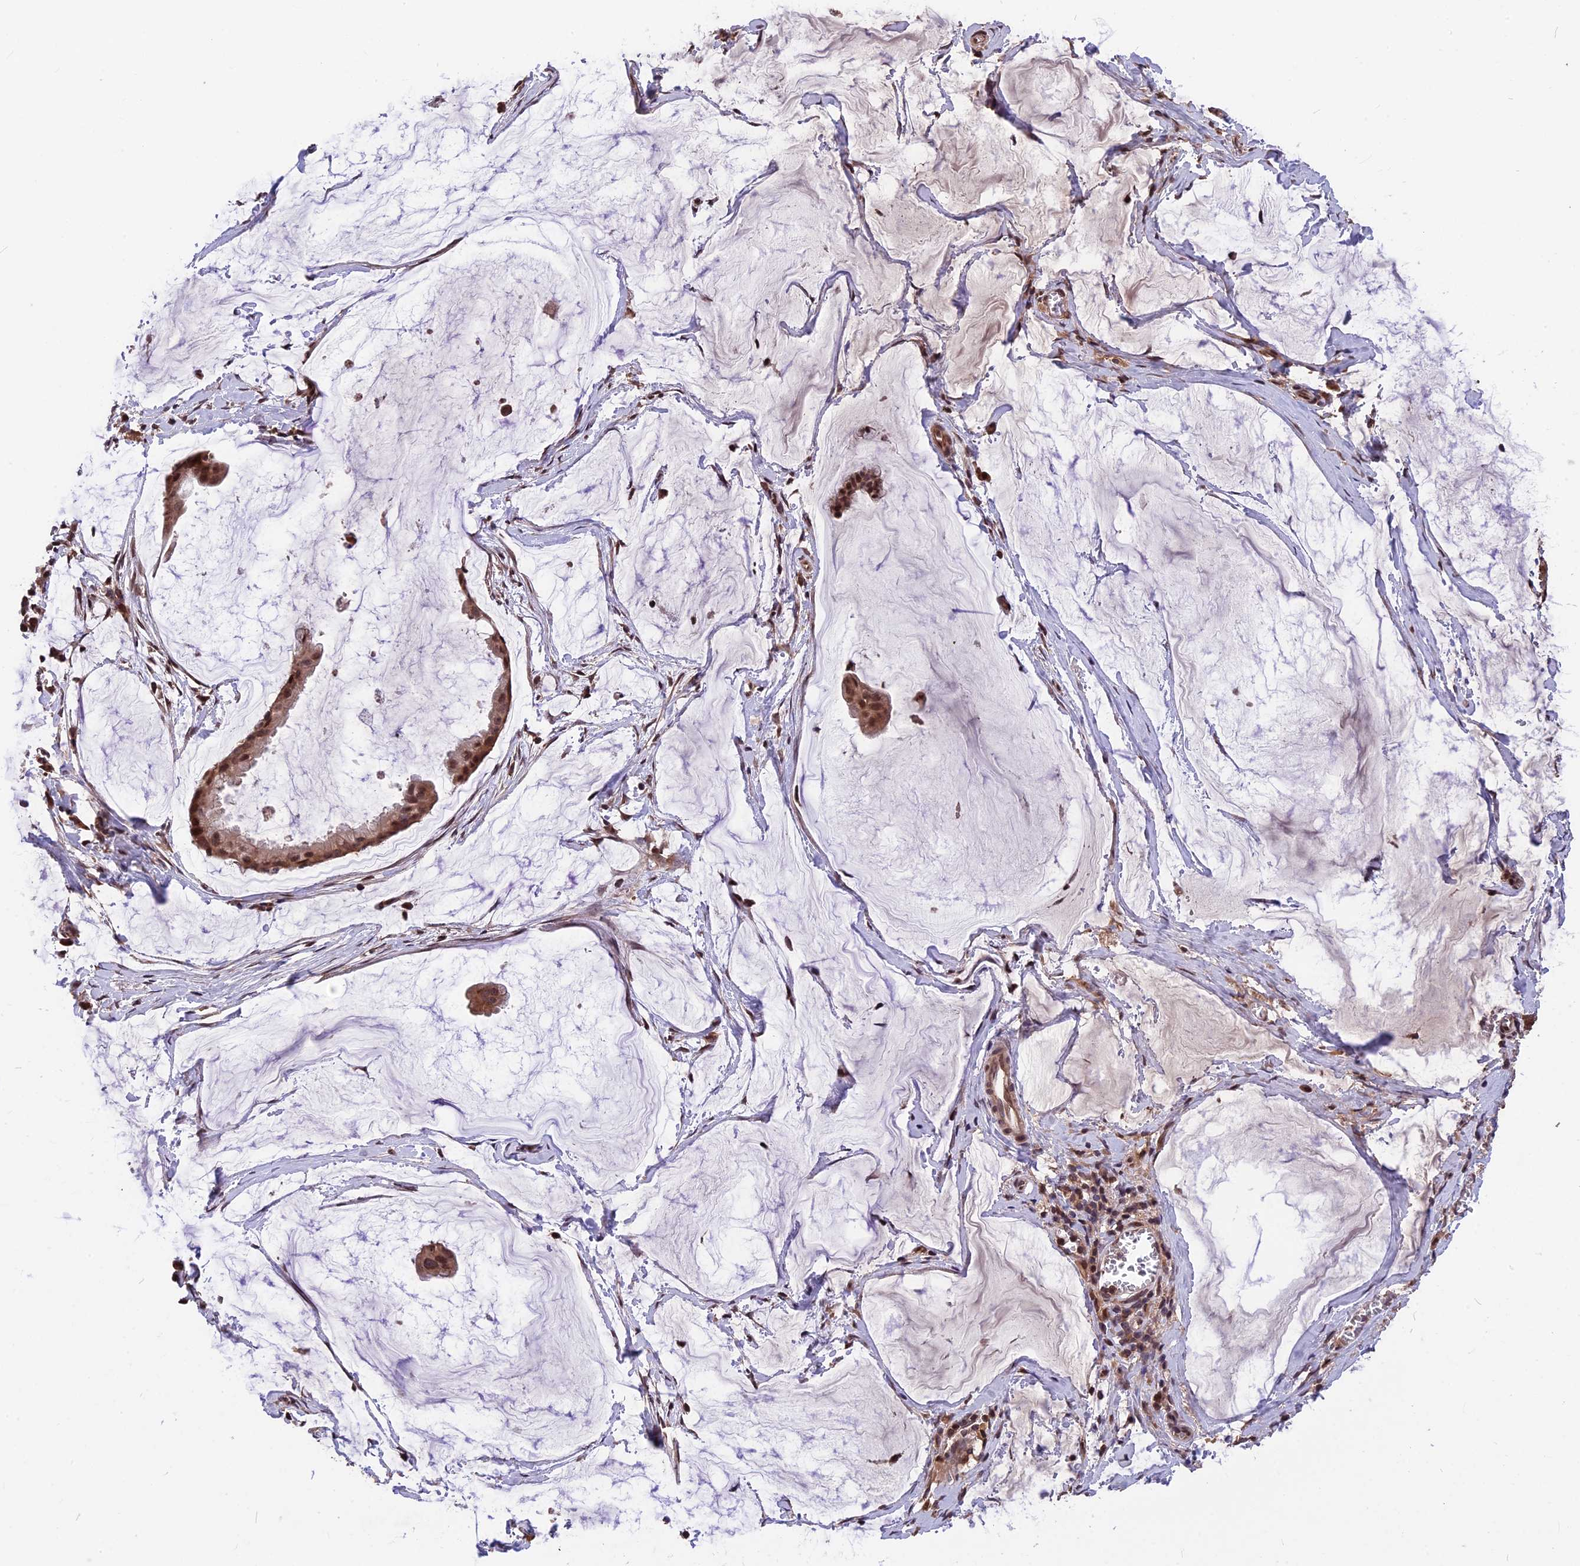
{"staining": {"intensity": "strong", "quantity": ">75%", "location": "cytoplasmic/membranous,nuclear"}, "tissue": "ovarian cancer", "cell_type": "Tumor cells", "image_type": "cancer", "snomed": [{"axis": "morphology", "description": "Cystadenocarcinoma, mucinous, NOS"}, {"axis": "topography", "description": "Ovary"}], "caption": "Immunohistochemistry staining of mucinous cystadenocarcinoma (ovarian), which displays high levels of strong cytoplasmic/membranous and nuclear positivity in about >75% of tumor cells indicating strong cytoplasmic/membranous and nuclear protein staining. The staining was performed using DAB (3,3'-diaminobenzidine) (brown) for protein detection and nuclei were counterstained in hematoxylin (blue).", "gene": "ZNF598", "patient": {"sex": "female", "age": 73}}